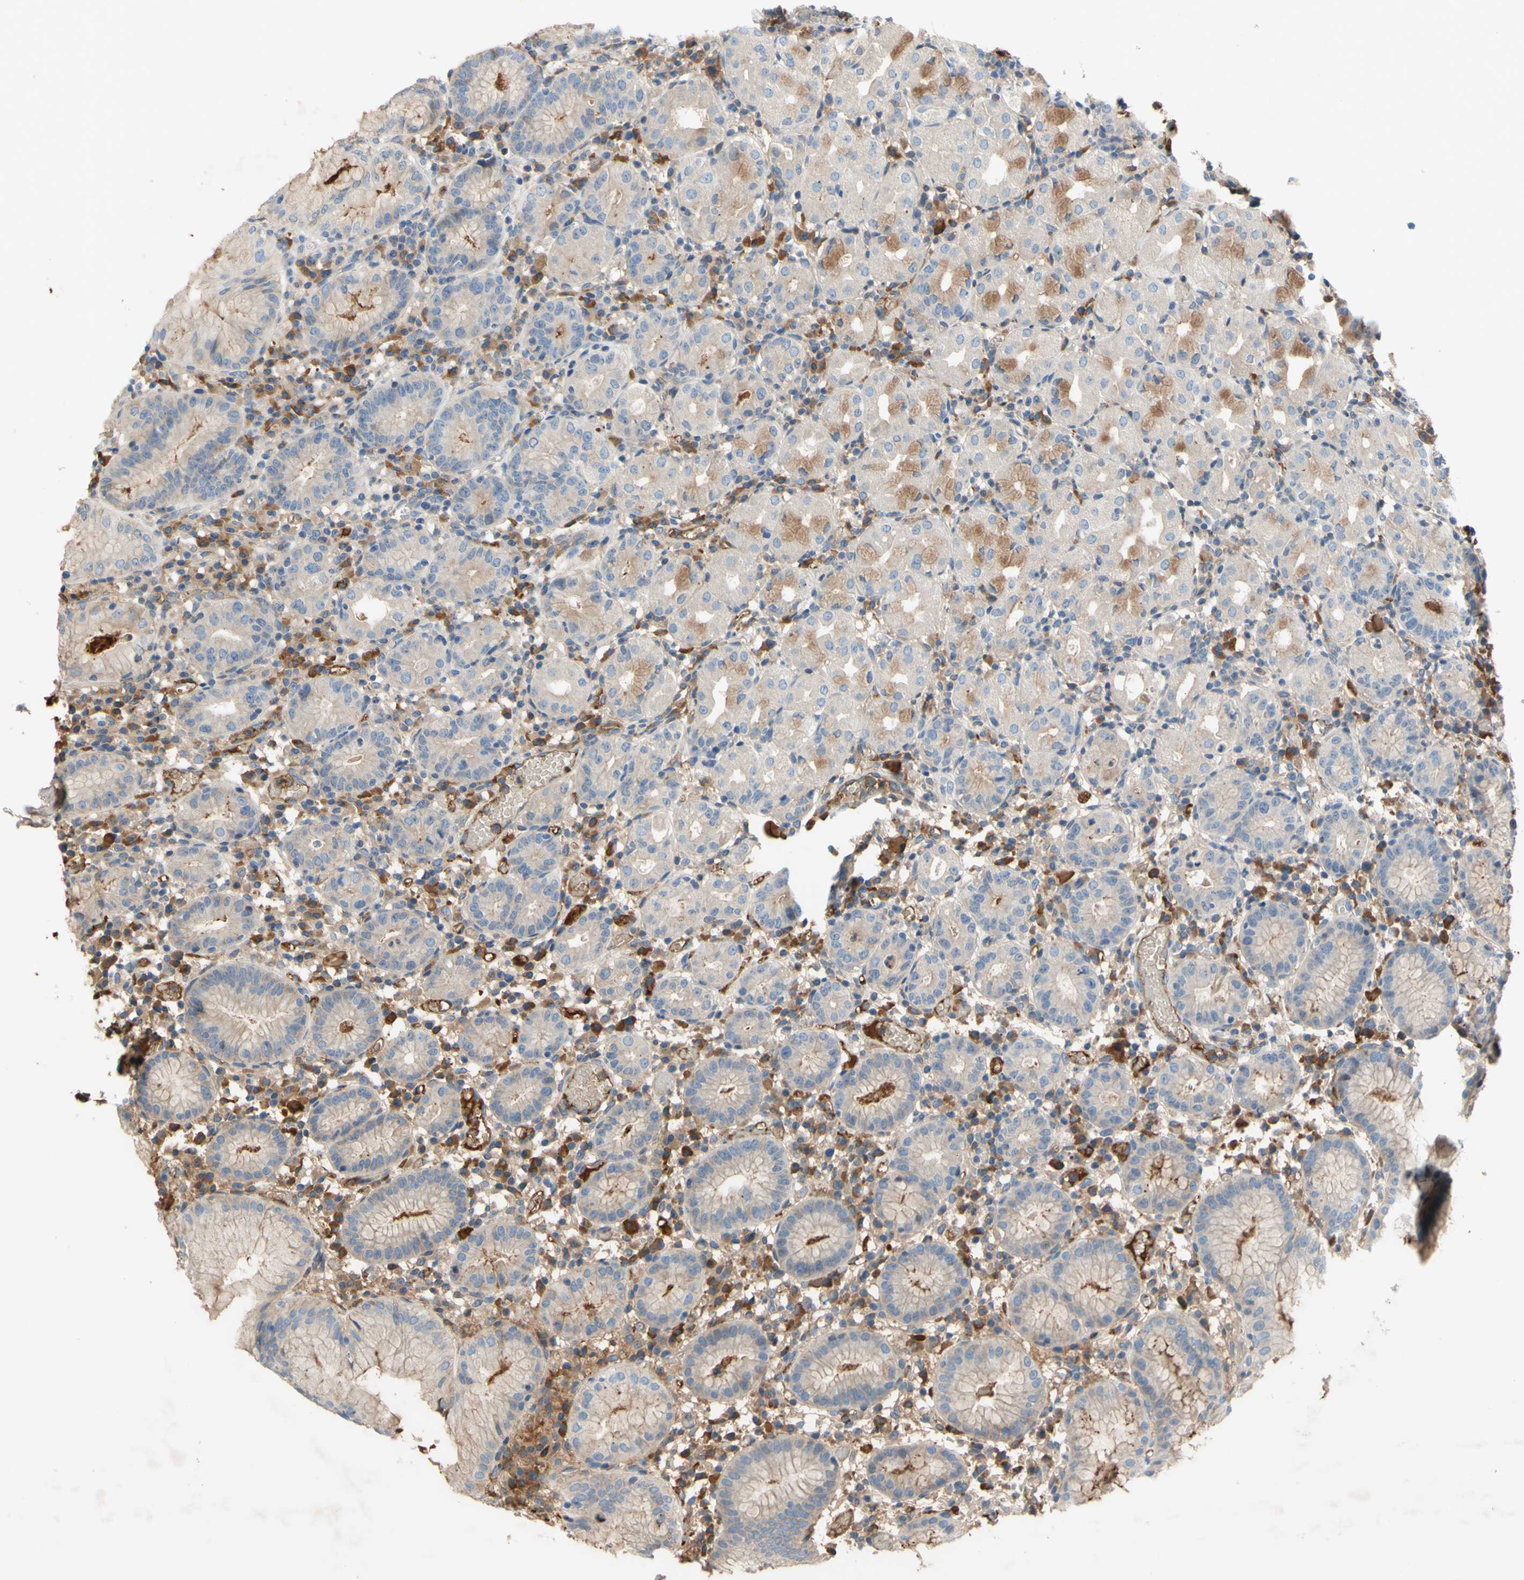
{"staining": {"intensity": "weak", "quantity": ">75%", "location": "cytoplasmic/membranous"}, "tissue": "stomach", "cell_type": "Glandular cells", "image_type": "normal", "snomed": [{"axis": "morphology", "description": "Normal tissue, NOS"}, {"axis": "topography", "description": "Stomach"}, {"axis": "topography", "description": "Stomach, lower"}], "caption": "Protein analysis of benign stomach displays weak cytoplasmic/membranous positivity in approximately >75% of glandular cells. (brown staining indicates protein expression, while blue staining denotes nuclei).", "gene": "TIMP2", "patient": {"sex": "female", "age": 75}}